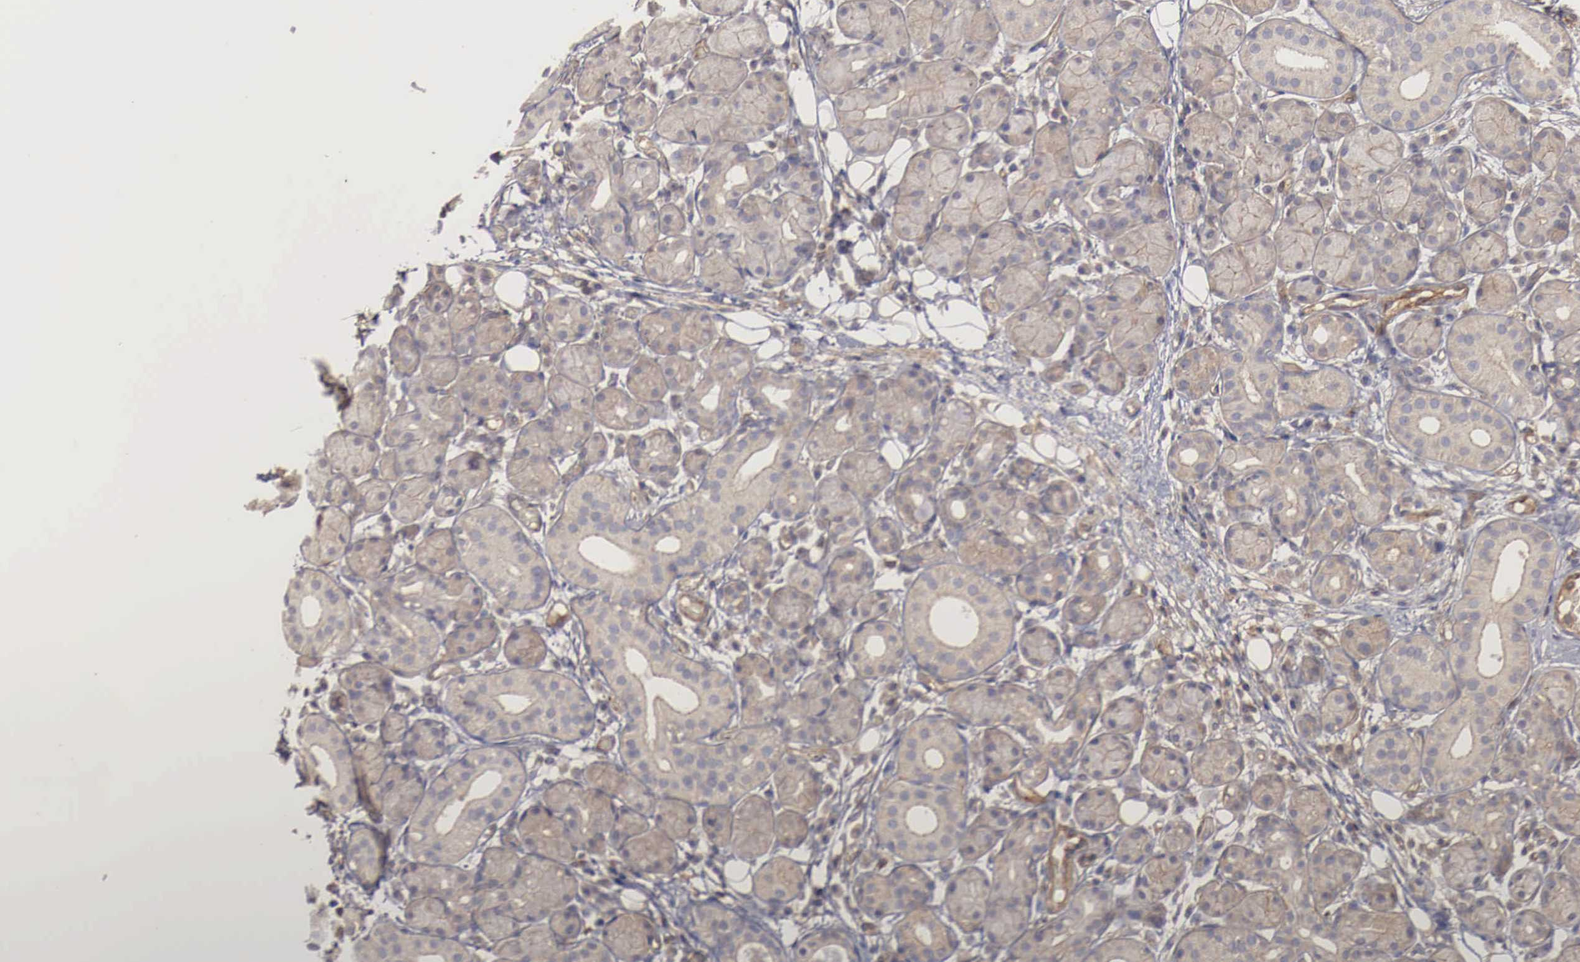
{"staining": {"intensity": "weak", "quantity": ">75%", "location": "cytoplasmic/membranous"}, "tissue": "salivary gland", "cell_type": "Glandular cells", "image_type": "normal", "snomed": [{"axis": "morphology", "description": "Normal tissue, NOS"}, {"axis": "topography", "description": "Salivary gland"}, {"axis": "topography", "description": "Peripheral nerve tissue"}], "caption": "This is an image of immunohistochemistry staining of benign salivary gland, which shows weak positivity in the cytoplasmic/membranous of glandular cells.", "gene": "ARMCX4", "patient": {"sex": "male", "age": 62}}